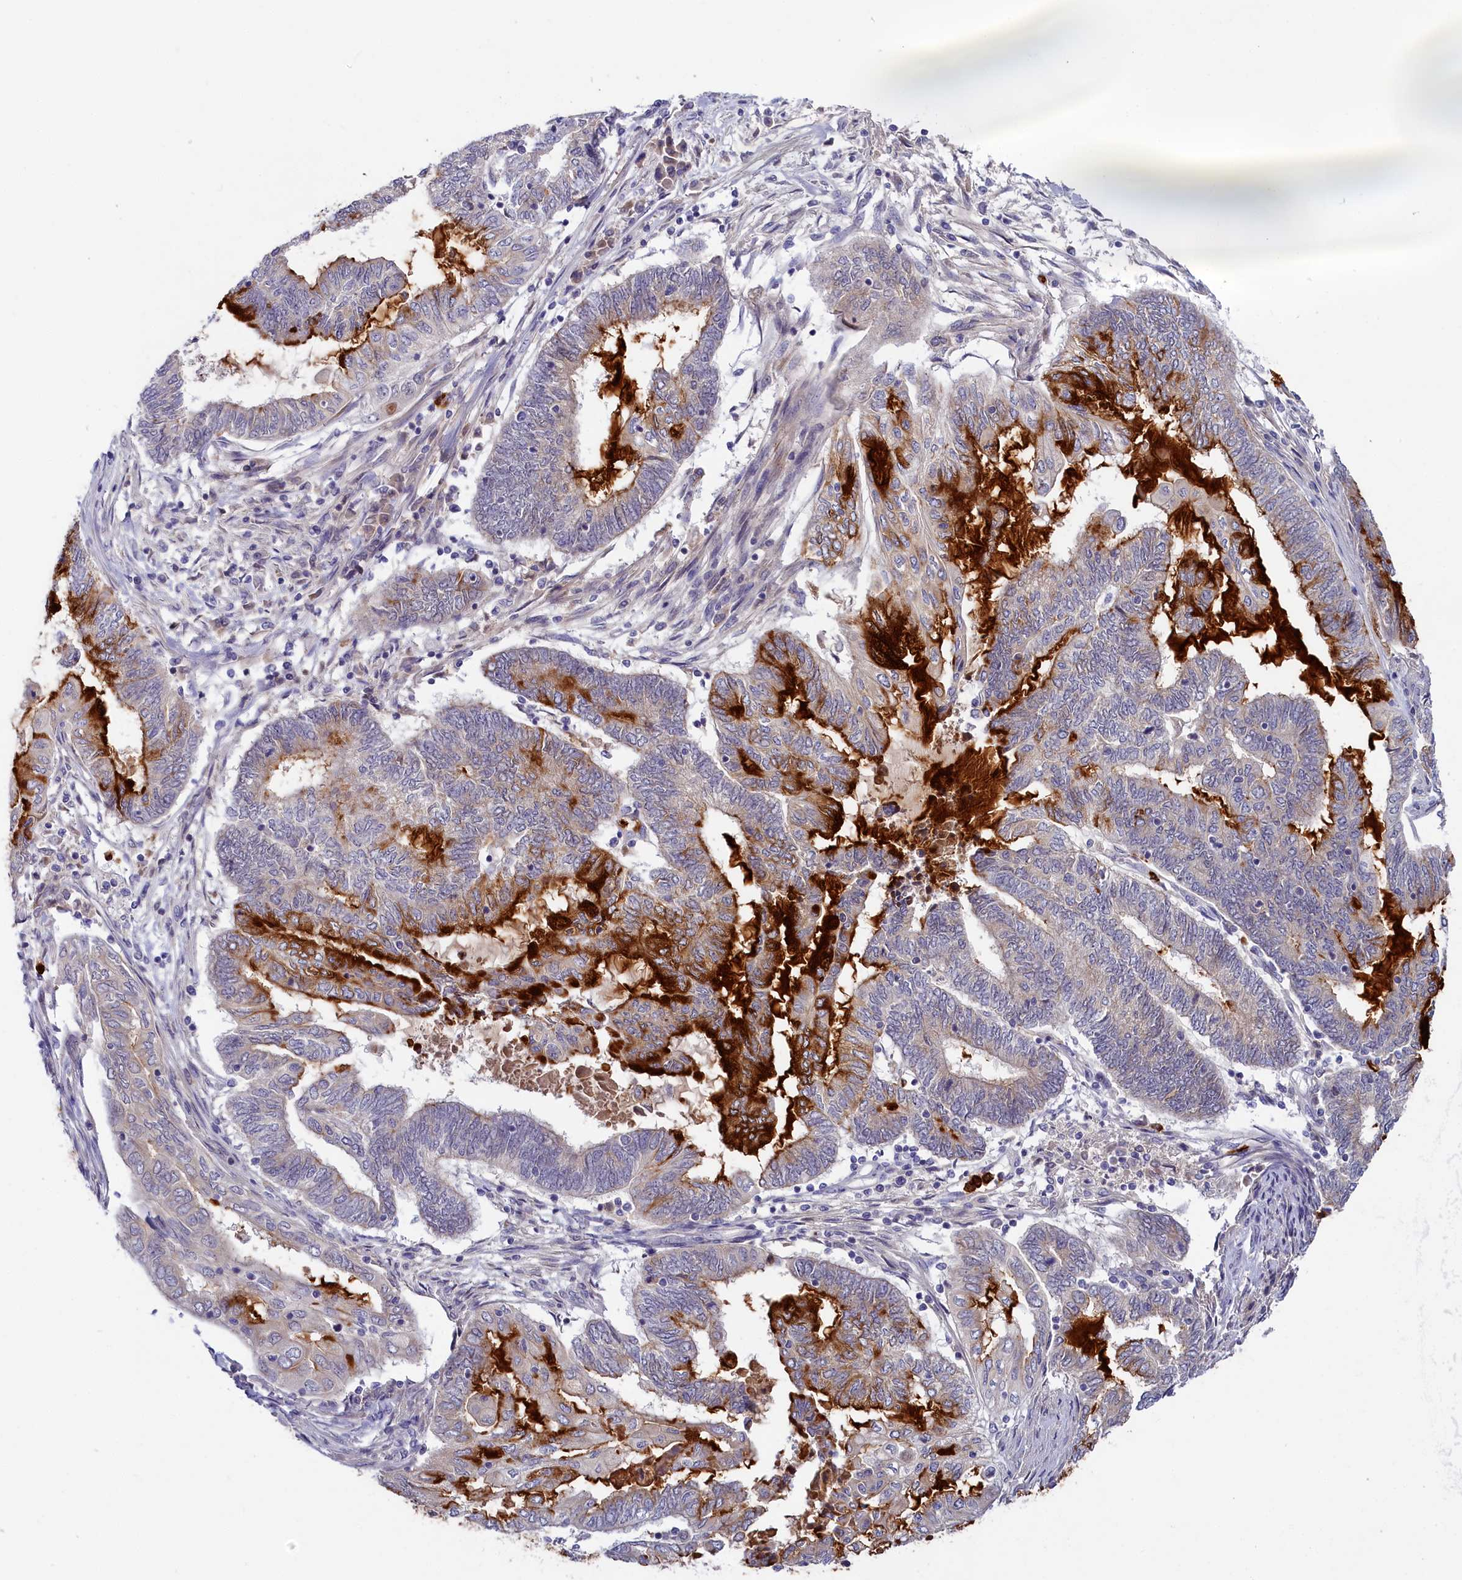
{"staining": {"intensity": "strong", "quantity": "25%-75%", "location": "cytoplasmic/membranous"}, "tissue": "endometrial cancer", "cell_type": "Tumor cells", "image_type": "cancer", "snomed": [{"axis": "morphology", "description": "Adenocarcinoma, NOS"}, {"axis": "topography", "description": "Uterus"}, {"axis": "topography", "description": "Endometrium"}], "caption": "Human endometrial cancer stained for a protein (brown) exhibits strong cytoplasmic/membranous positive staining in approximately 25%-75% of tumor cells.", "gene": "ADGRD1", "patient": {"sex": "female", "age": 70}}